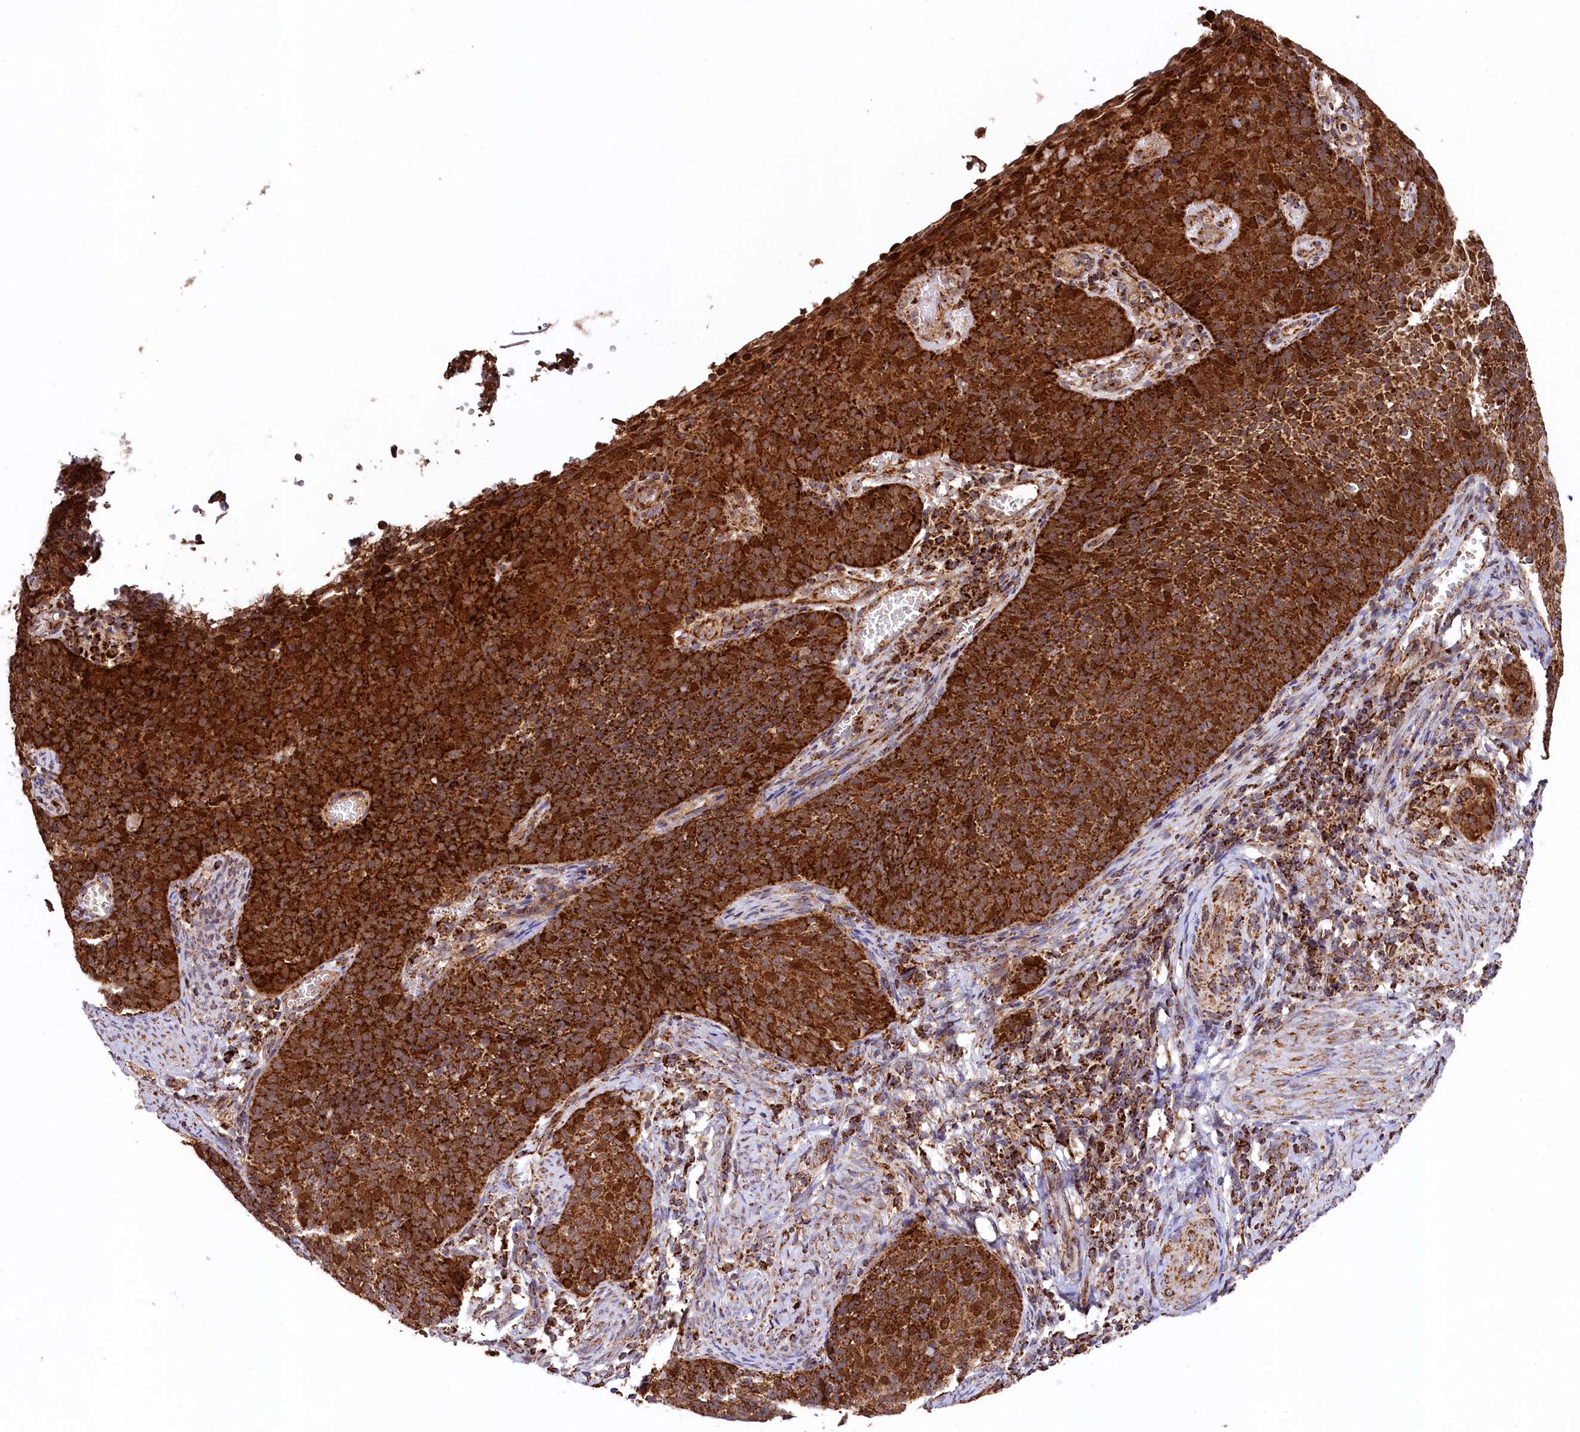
{"staining": {"intensity": "strong", "quantity": ">75%", "location": "cytoplasmic/membranous"}, "tissue": "cervical cancer", "cell_type": "Tumor cells", "image_type": "cancer", "snomed": [{"axis": "morphology", "description": "Normal tissue, NOS"}, {"axis": "morphology", "description": "Squamous cell carcinoma, NOS"}, {"axis": "topography", "description": "Cervix"}], "caption": "Protein analysis of cervical cancer (squamous cell carcinoma) tissue exhibits strong cytoplasmic/membranous staining in about >75% of tumor cells. (IHC, brightfield microscopy, high magnification).", "gene": "CLYBL", "patient": {"sex": "female", "age": 39}}